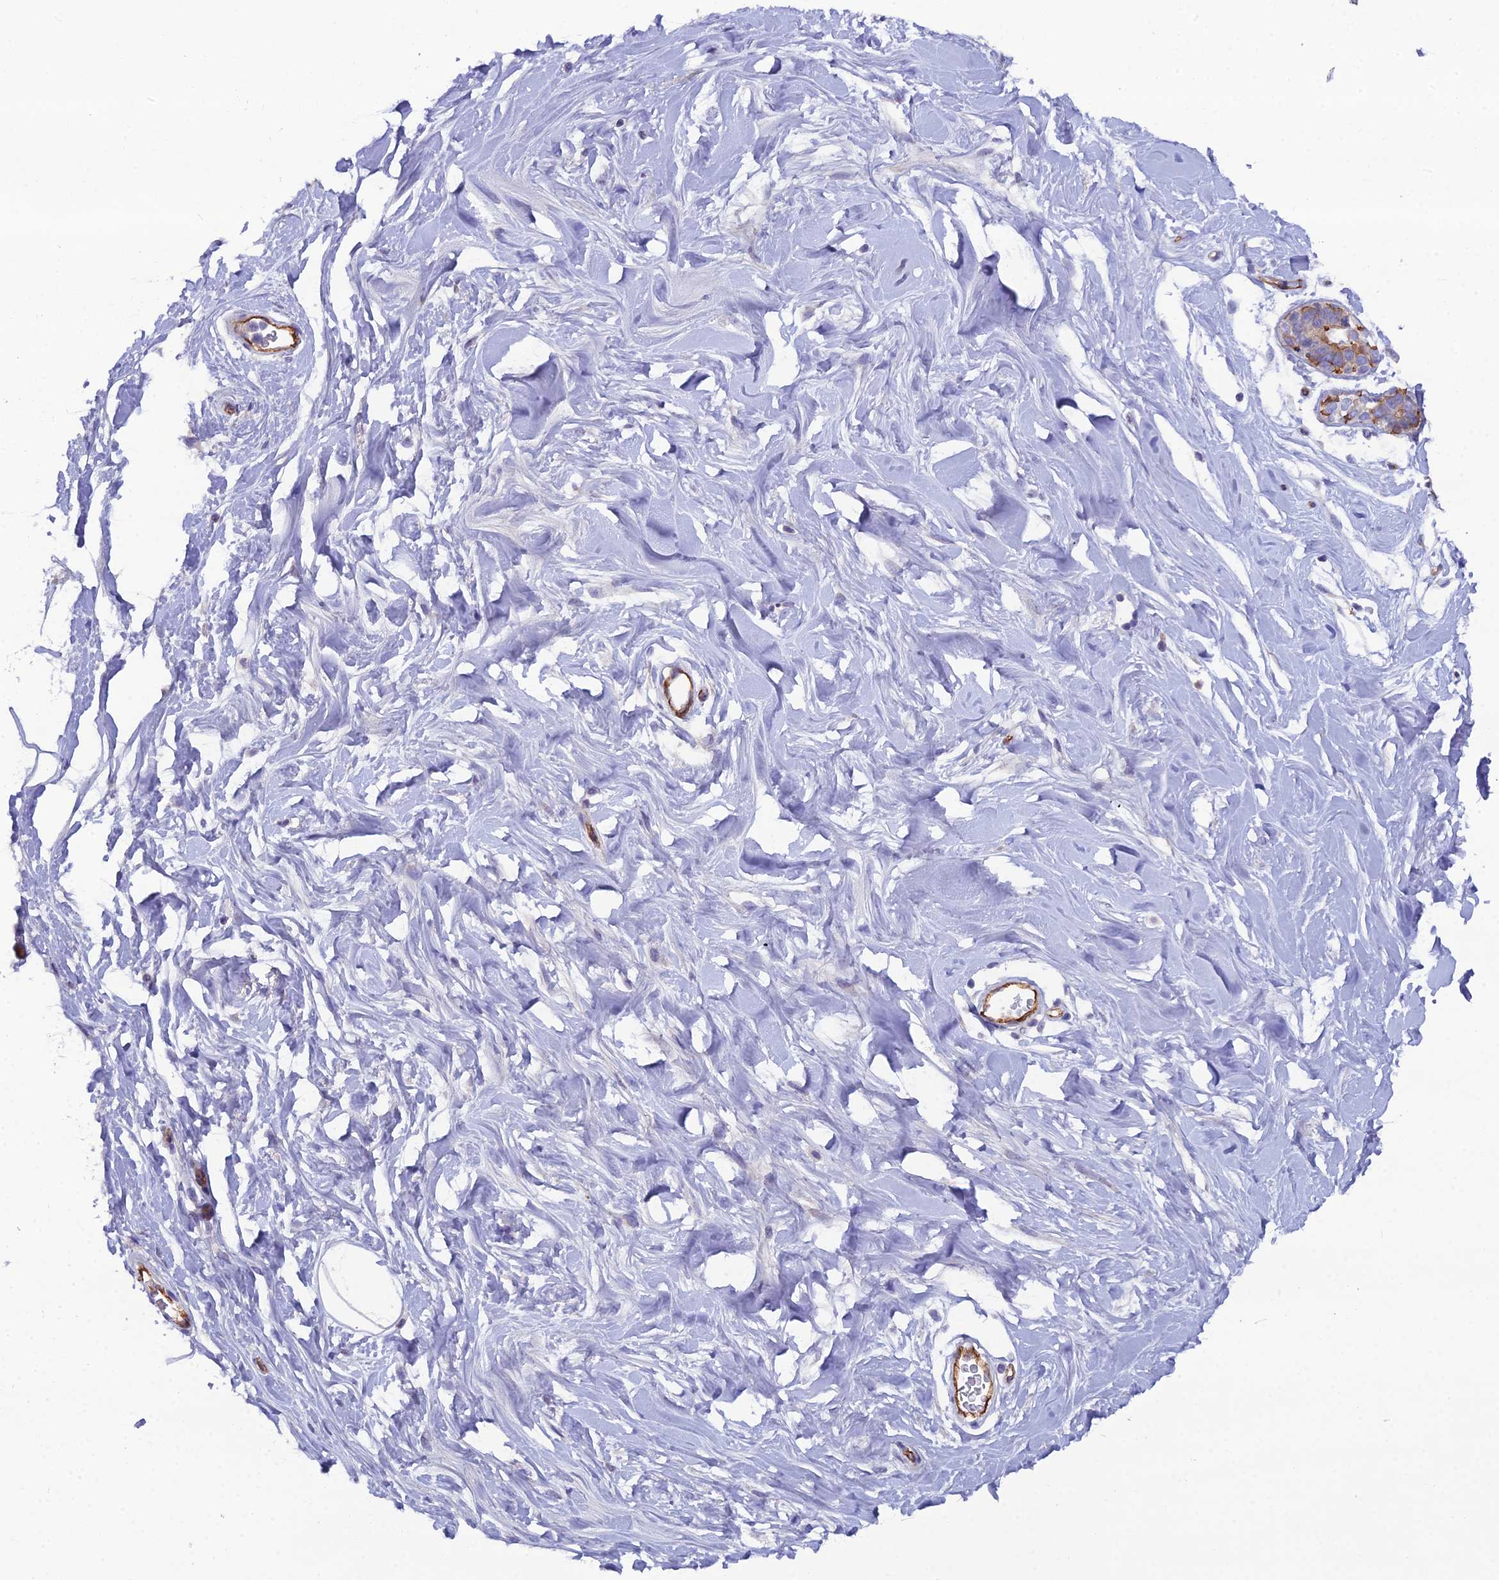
{"staining": {"intensity": "negative", "quantity": "none", "location": "none"}, "tissue": "adipose tissue", "cell_type": "Adipocytes", "image_type": "normal", "snomed": [{"axis": "morphology", "description": "Normal tissue, NOS"}, {"axis": "topography", "description": "Breast"}], "caption": "An image of adipose tissue stained for a protein displays no brown staining in adipocytes.", "gene": "CFAP47", "patient": {"sex": "female", "age": 26}}